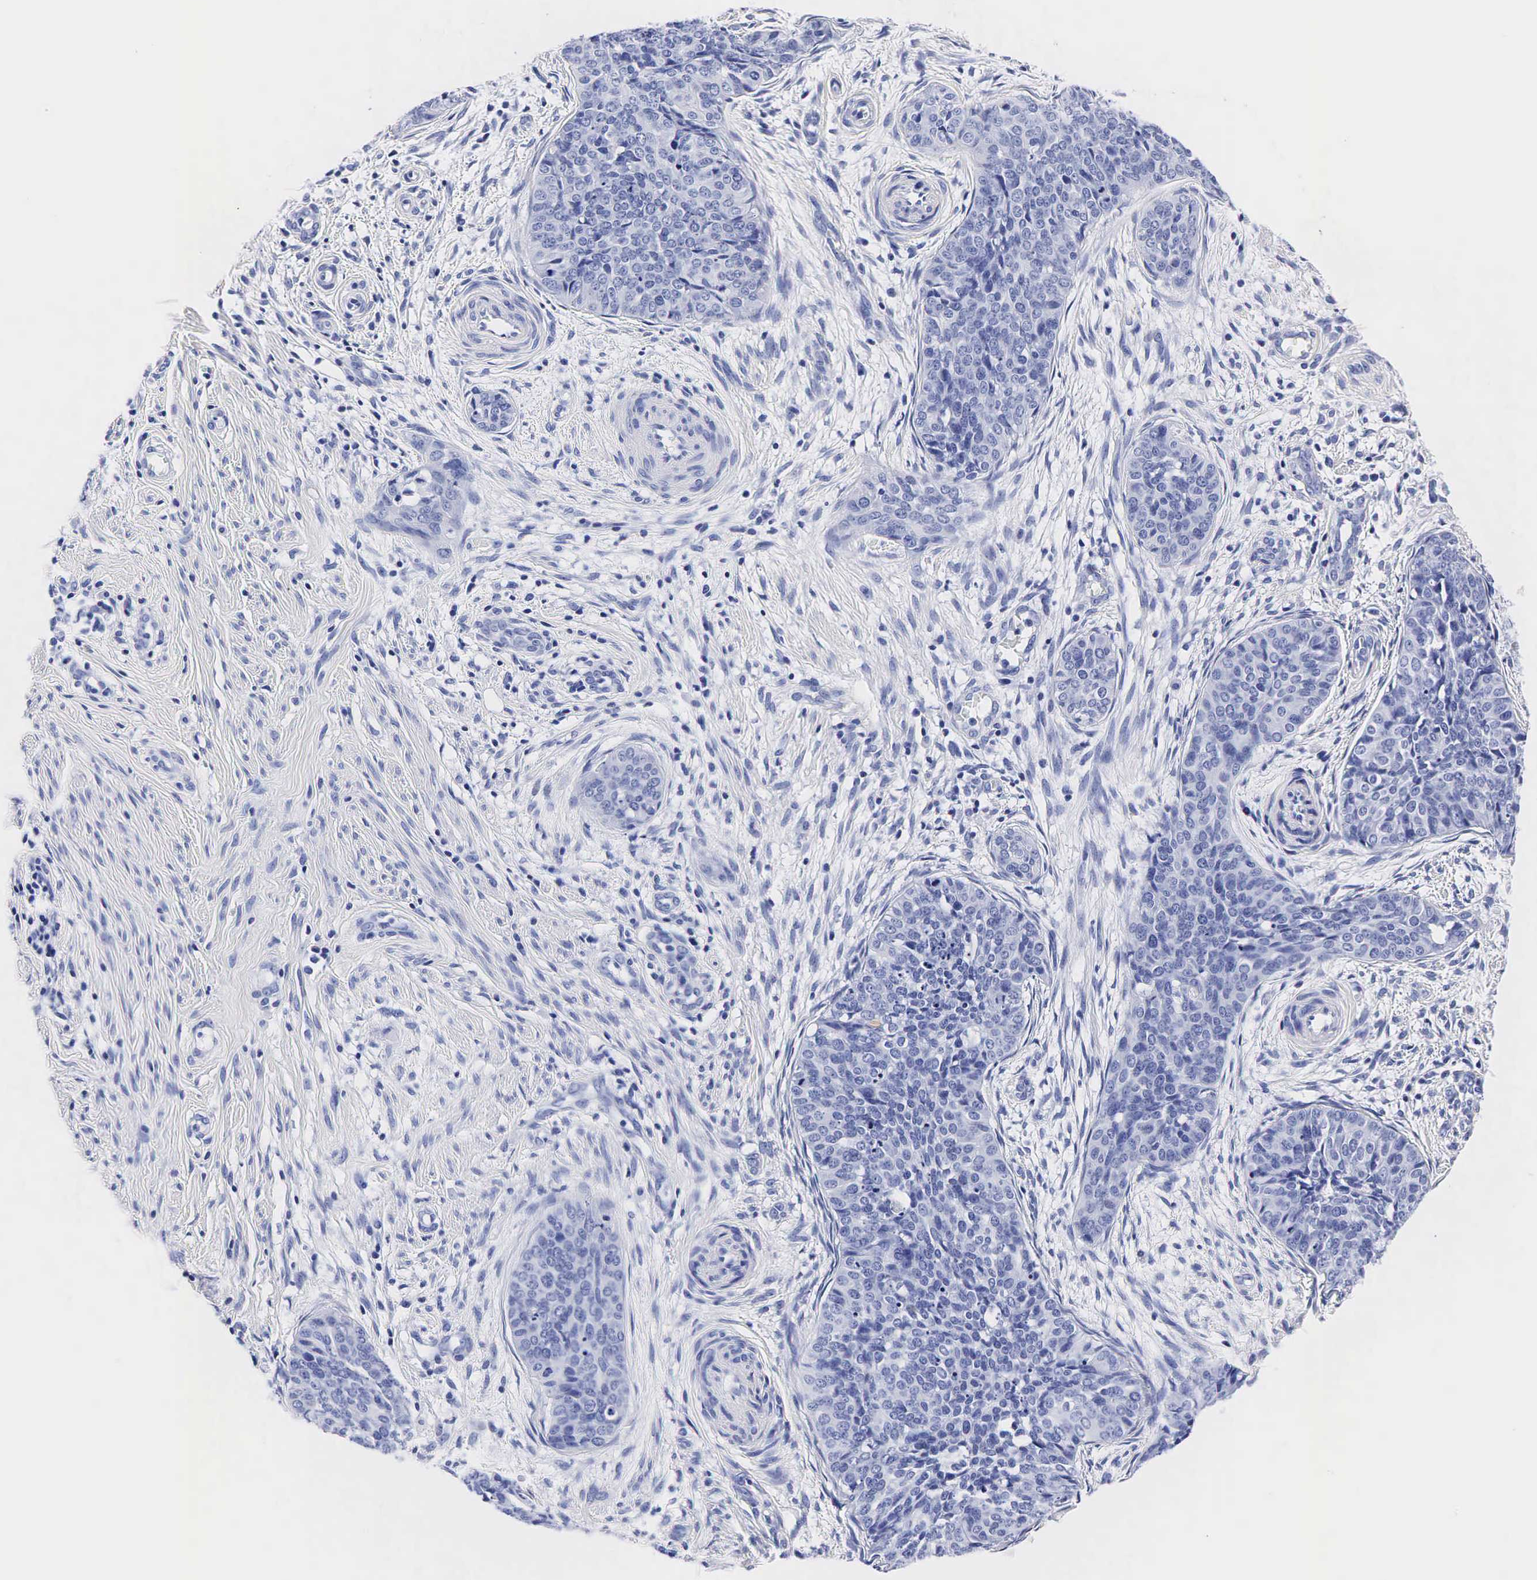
{"staining": {"intensity": "negative", "quantity": "none", "location": "none"}, "tissue": "cervical cancer", "cell_type": "Tumor cells", "image_type": "cancer", "snomed": [{"axis": "morphology", "description": "Squamous cell carcinoma, NOS"}, {"axis": "topography", "description": "Cervix"}], "caption": "Tumor cells show no significant staining in cervical cancer.", "gene": "TG", "patient": {"sex": "female", "age": 34}}